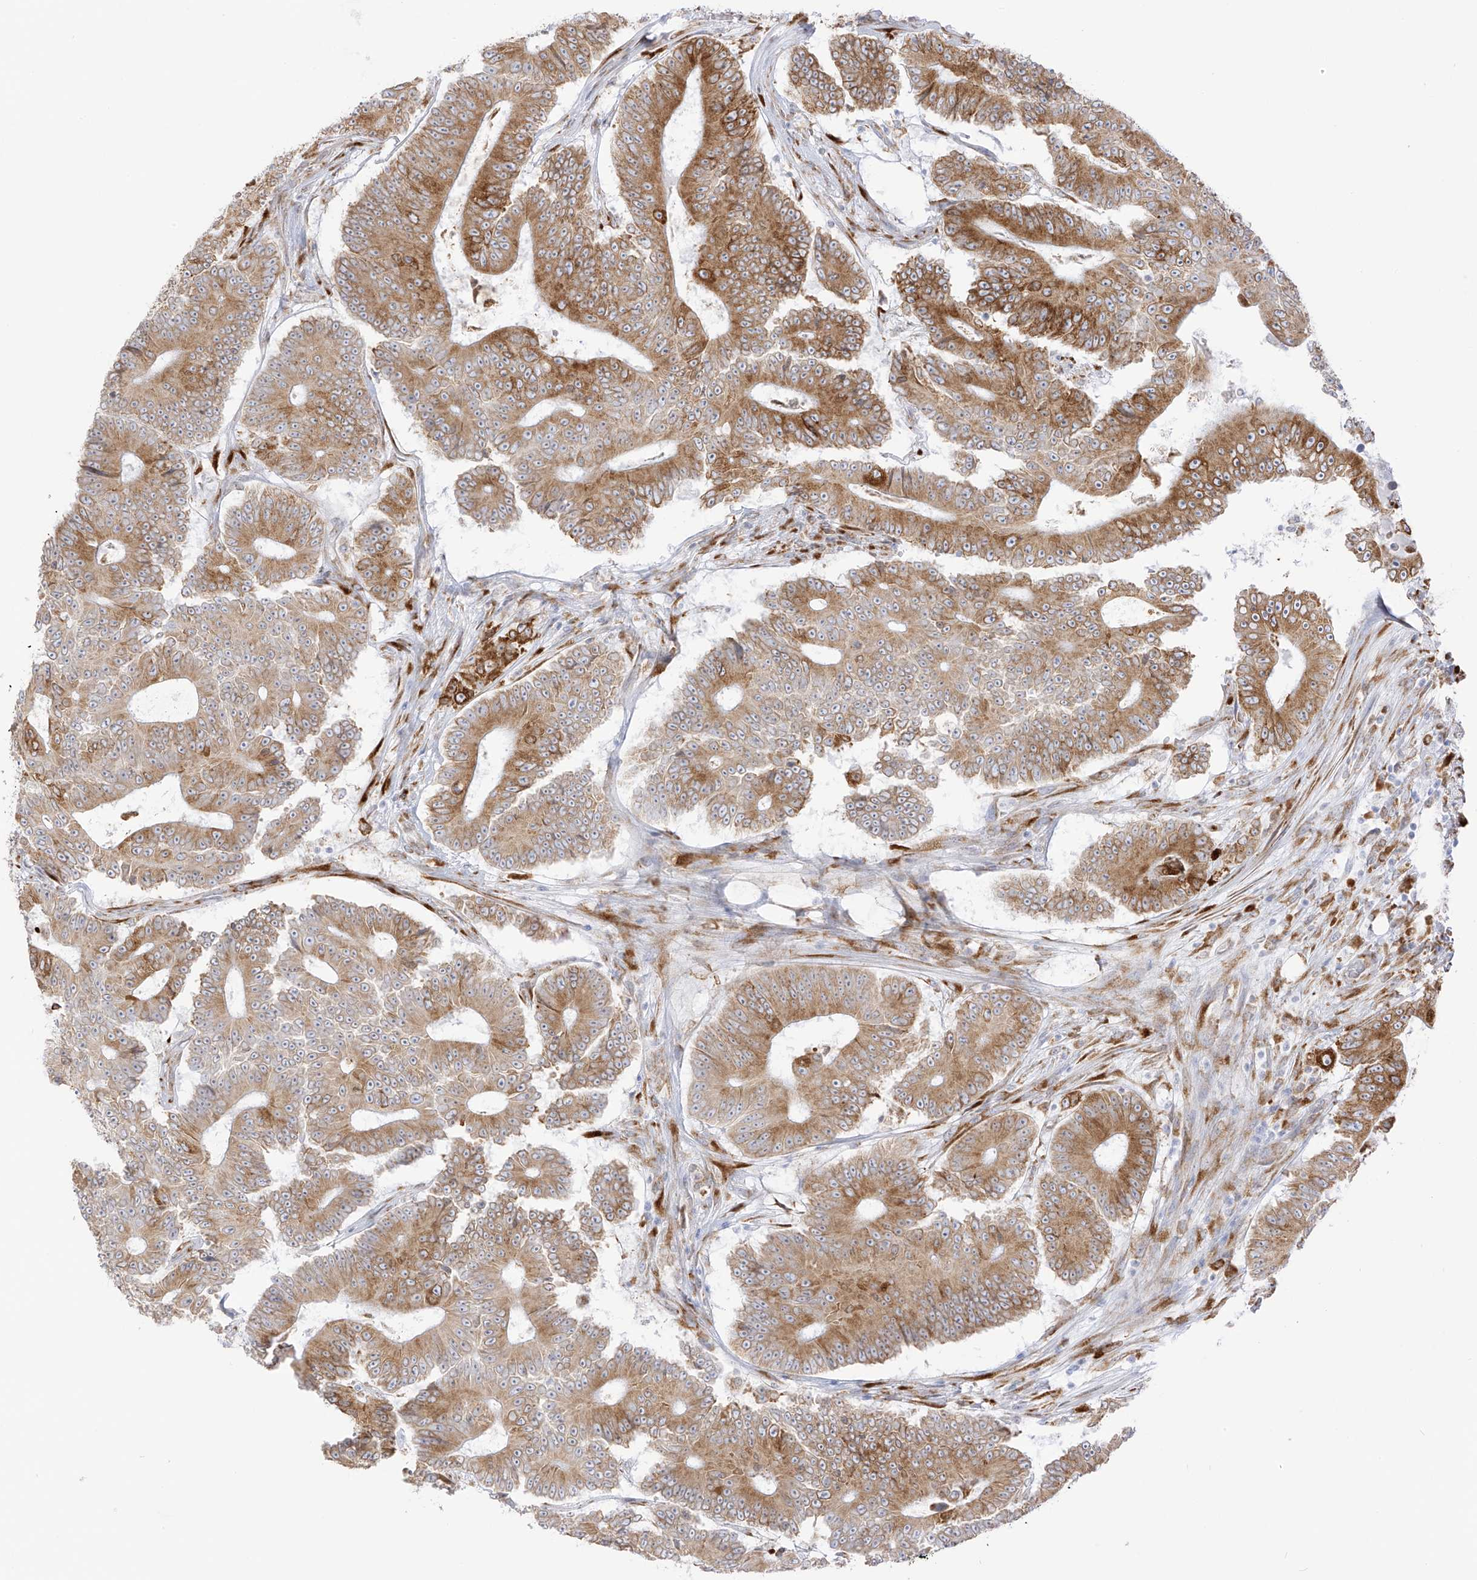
{"staining": {"intensity": "moderate", "quantity": ">75%", "location": "cytoplasmic/membranous"}, "tissue": "colorectal cancer", "cell_type": "Tumor cells", "image_type": "cancer", "snomed": [{"axis": "morphology", "description": "Adenocarcinoma, NOS"}, {"axis": "topography", "description": "Colon"}], "caption": "Immunohistochemistry (DAB) staining of adenocarcinoma (colorectal) exhibits moderate cytoplasmic/membranous protein positivity in about >75% of tumor cells.", "gene": "LRRC59", "patient": {"sex": "male", "age": 83}}